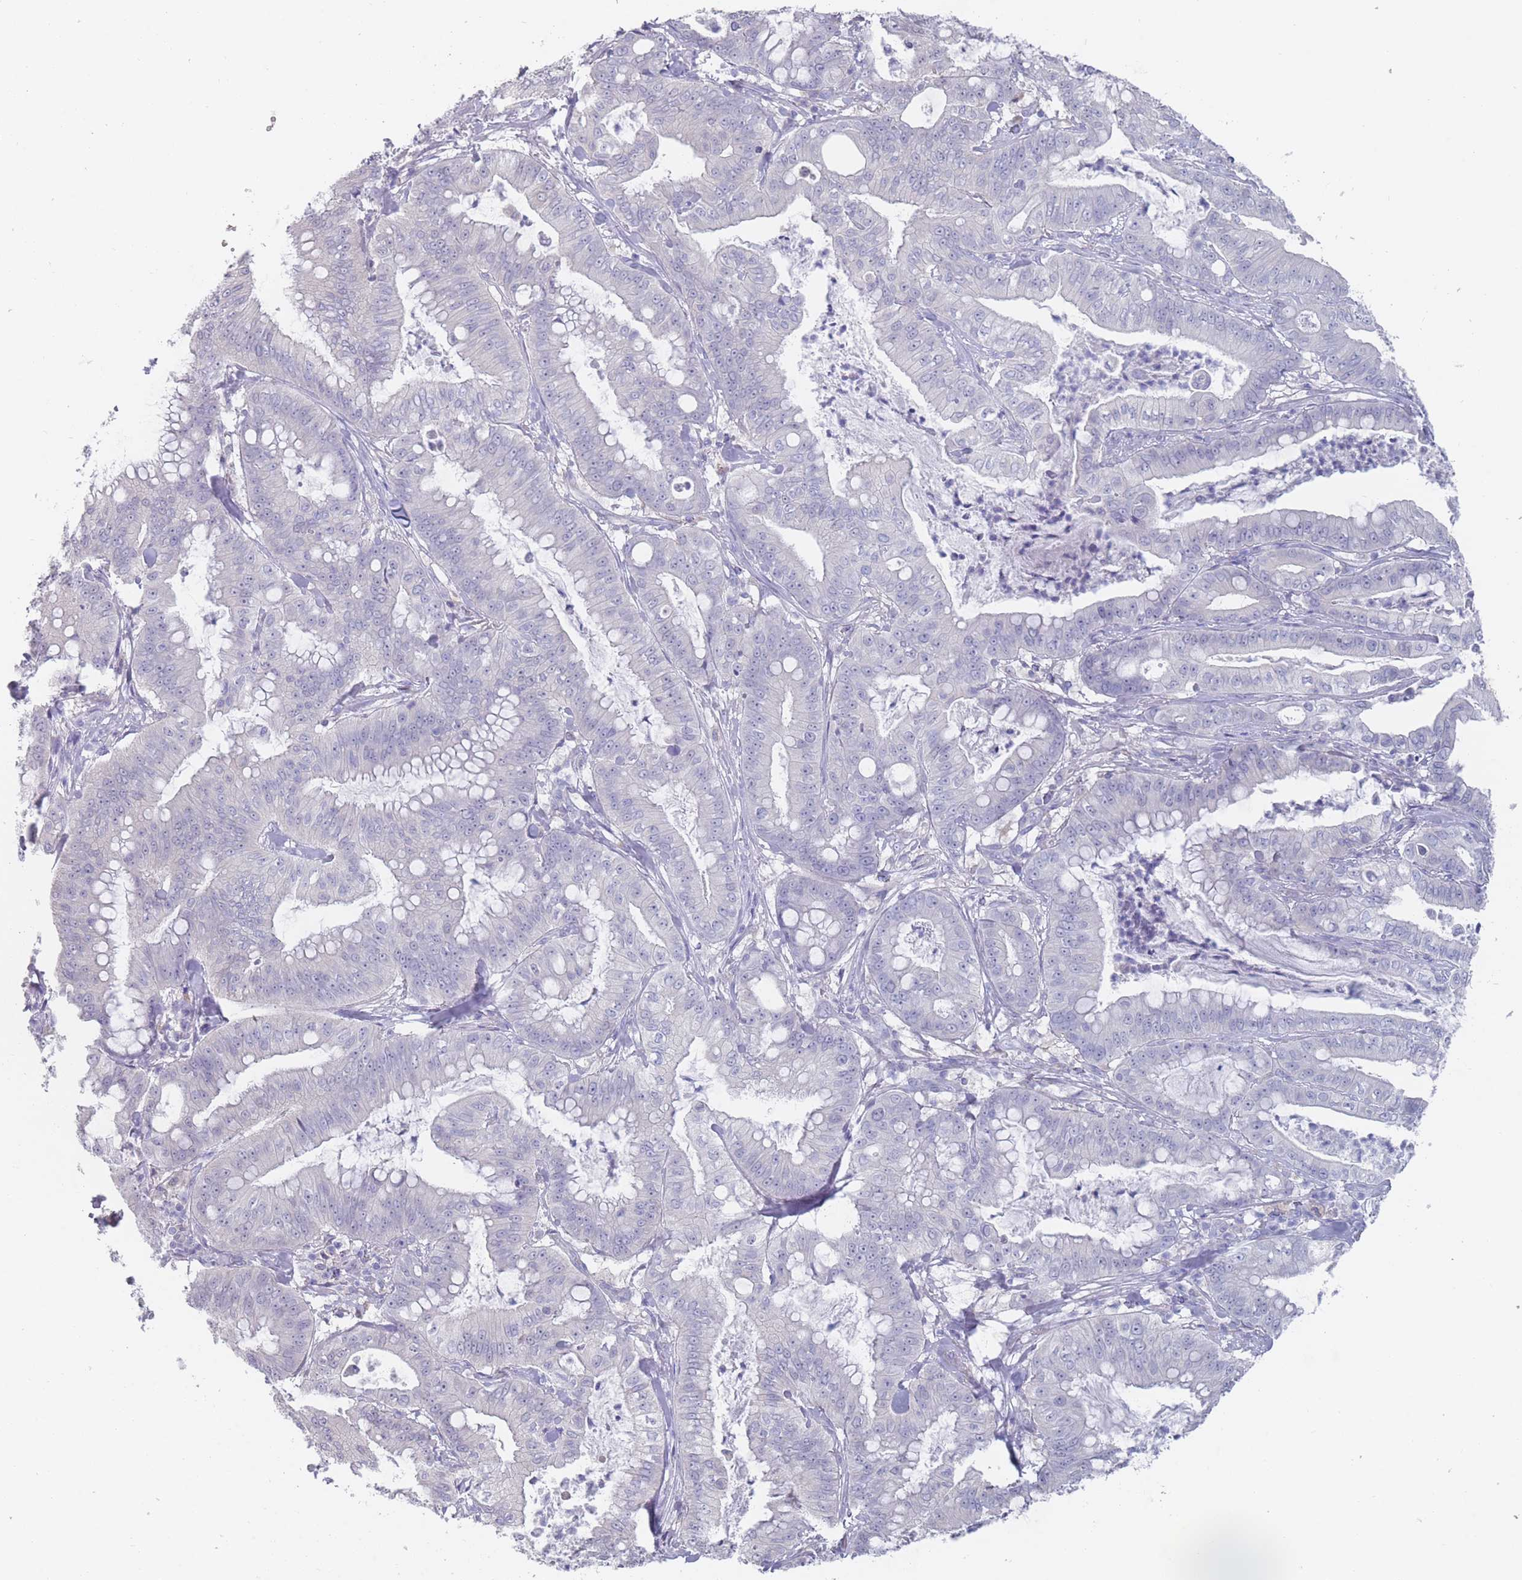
{"staining": {"intensity": "negative", "quantity": "none", "location": "none"}, "tissue": "pancreatic cancer", "cell_type": "Tumor cells", "image_type": "cancer", "snomed": [{"axis": "morphology", "description": "Adenocarcinoma, NOS"}, {"axis": "topography", "description": "Pancreas"}], "caption": "A photomicrograph of human adenocarcinoma (pancreatic) is negative for staining in tumor cells.", "gene": "CYP51A1", "patient": {"sex": "male", "age": 71}}